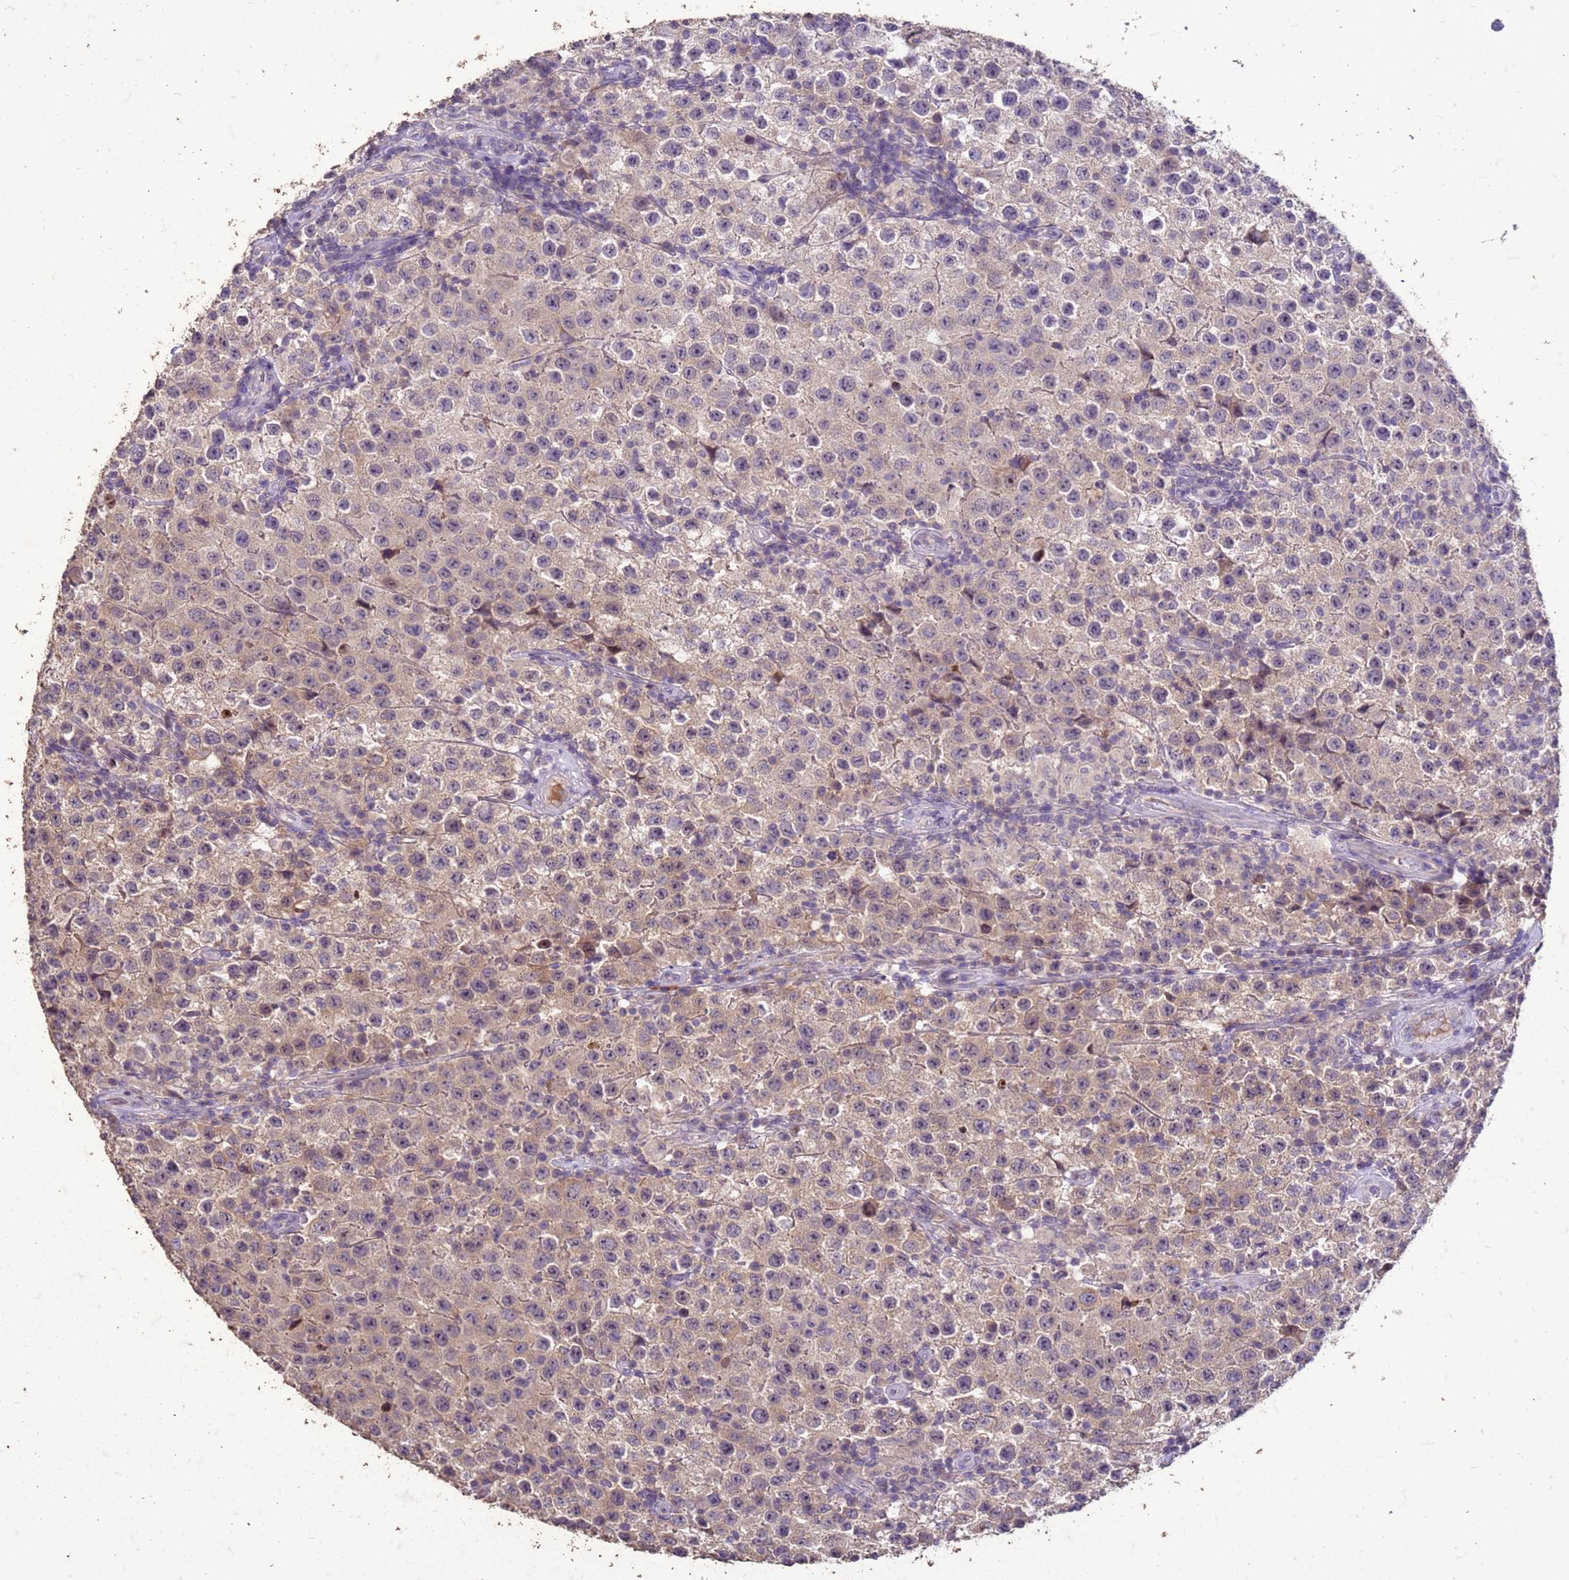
{"staining": {"intensity": "weak", "quantity": "25%-75%", "location": "cytoplasmic/membranous"}, "tissue": "testis cancer", "cell_type": "Tumor cells", "image_type": "cancer", "snomed": [{"axis": "morphology", "description": "Seminoma, NOS"}, {"axis": "morphology", "description": "Carcinoma, Embryonal, NOS"}, {"axis": "topography", "description": "Testis"}], "caption": "Approximately 25%-75% of tumor cells in seminoma (testis) exhibit weak cytoplasmic/membranous protein expression as visualized by brown immunohistochemical staining.", "gene": "FAM184B", "patient": {"sex": "male", "age": 41}}